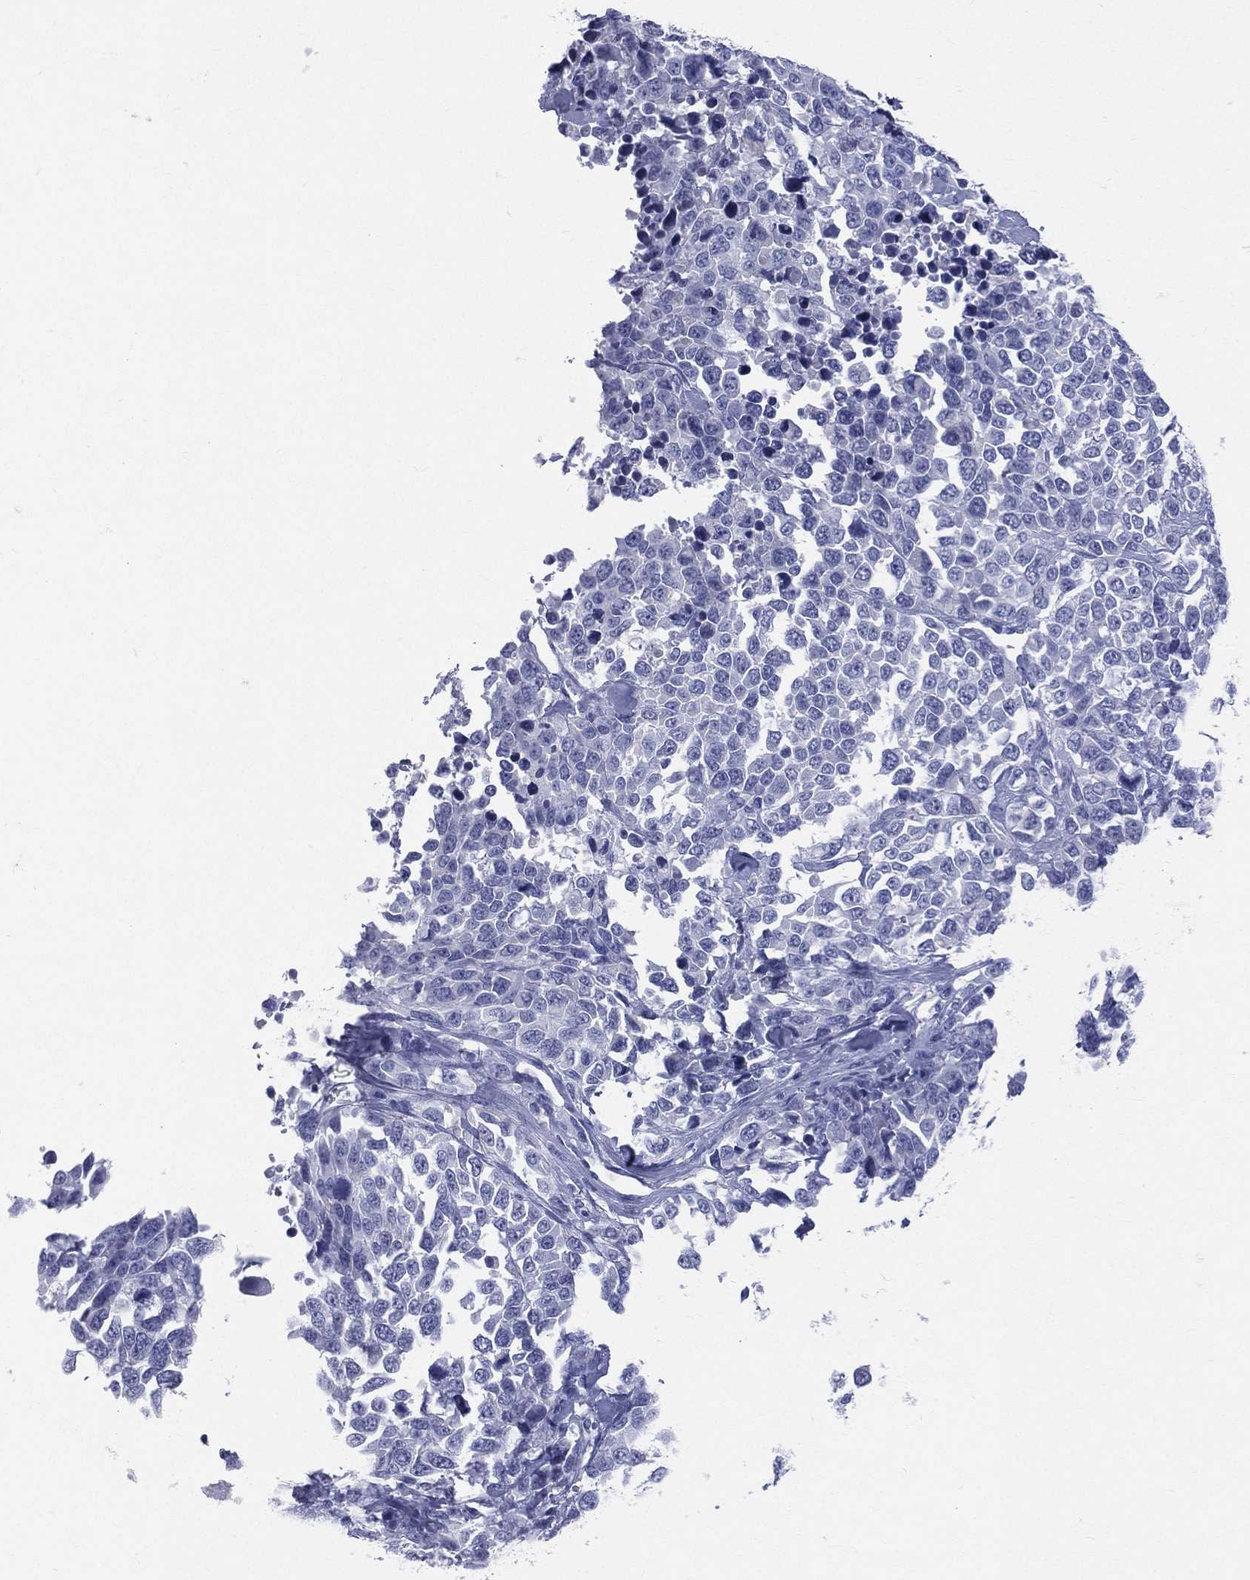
{"staining": {"intensity": "negative", "quantity": "none", "location": "none"}, "tissue": "melanoma", "cell_type": "Tumor cells", "image_type": "cancer", "snomed": [{"axis": "morphology", "description": "Malignant melanoma, Metastatic site"}, {"axis": "topography", "description": "Skin"}], "caption": "Immunohistochemistry (IHC) photomicrograph of human melanoma stained for a protein (brown), which reveals no expression in tumor cells.", "gene": "CYLC1", "patient": {"sex": "male", "age": 84}}